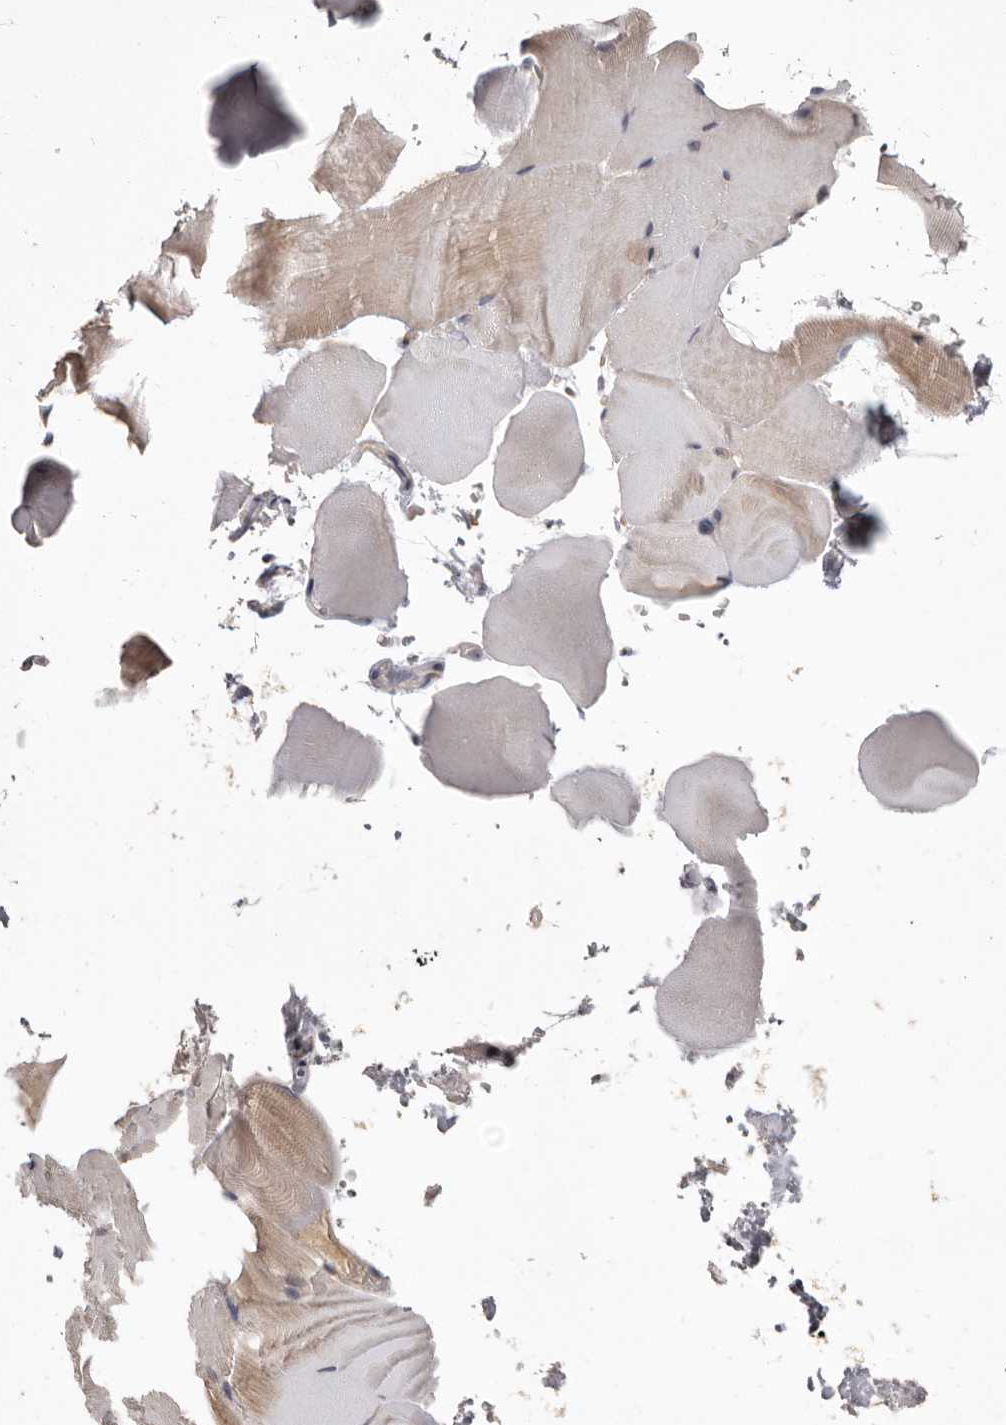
{"staining": {"intensity": "weak", "quantity": "25%-75%", "location": "cytoplasmic/membranous"}, "tissue": "skeletal muscle", "cell_type": "Myocytes", "image_type": "normal", "snomed": [{"axis": "morphology", "description": "Normal tissue, NOS"}, {"axis": "topography", "description": "Skeletal muscle"}, {"axis": "topography", "description": "Parathyroid gland"}], "caption": "Immunohistochemistry staining of normal skeletal muscle, which exhibits low levels of weak cytoplasmic/membranous positivity in about 25%-75% of myocytes indicating weak cytoplasmic/membranous protein expression. The staining was performed using DAB (brown) for protein detection and nuclei were counterstained in hematoxylin (blue).", "gene": "INAVA", "patient": {"sex": "female", "age": 37}}